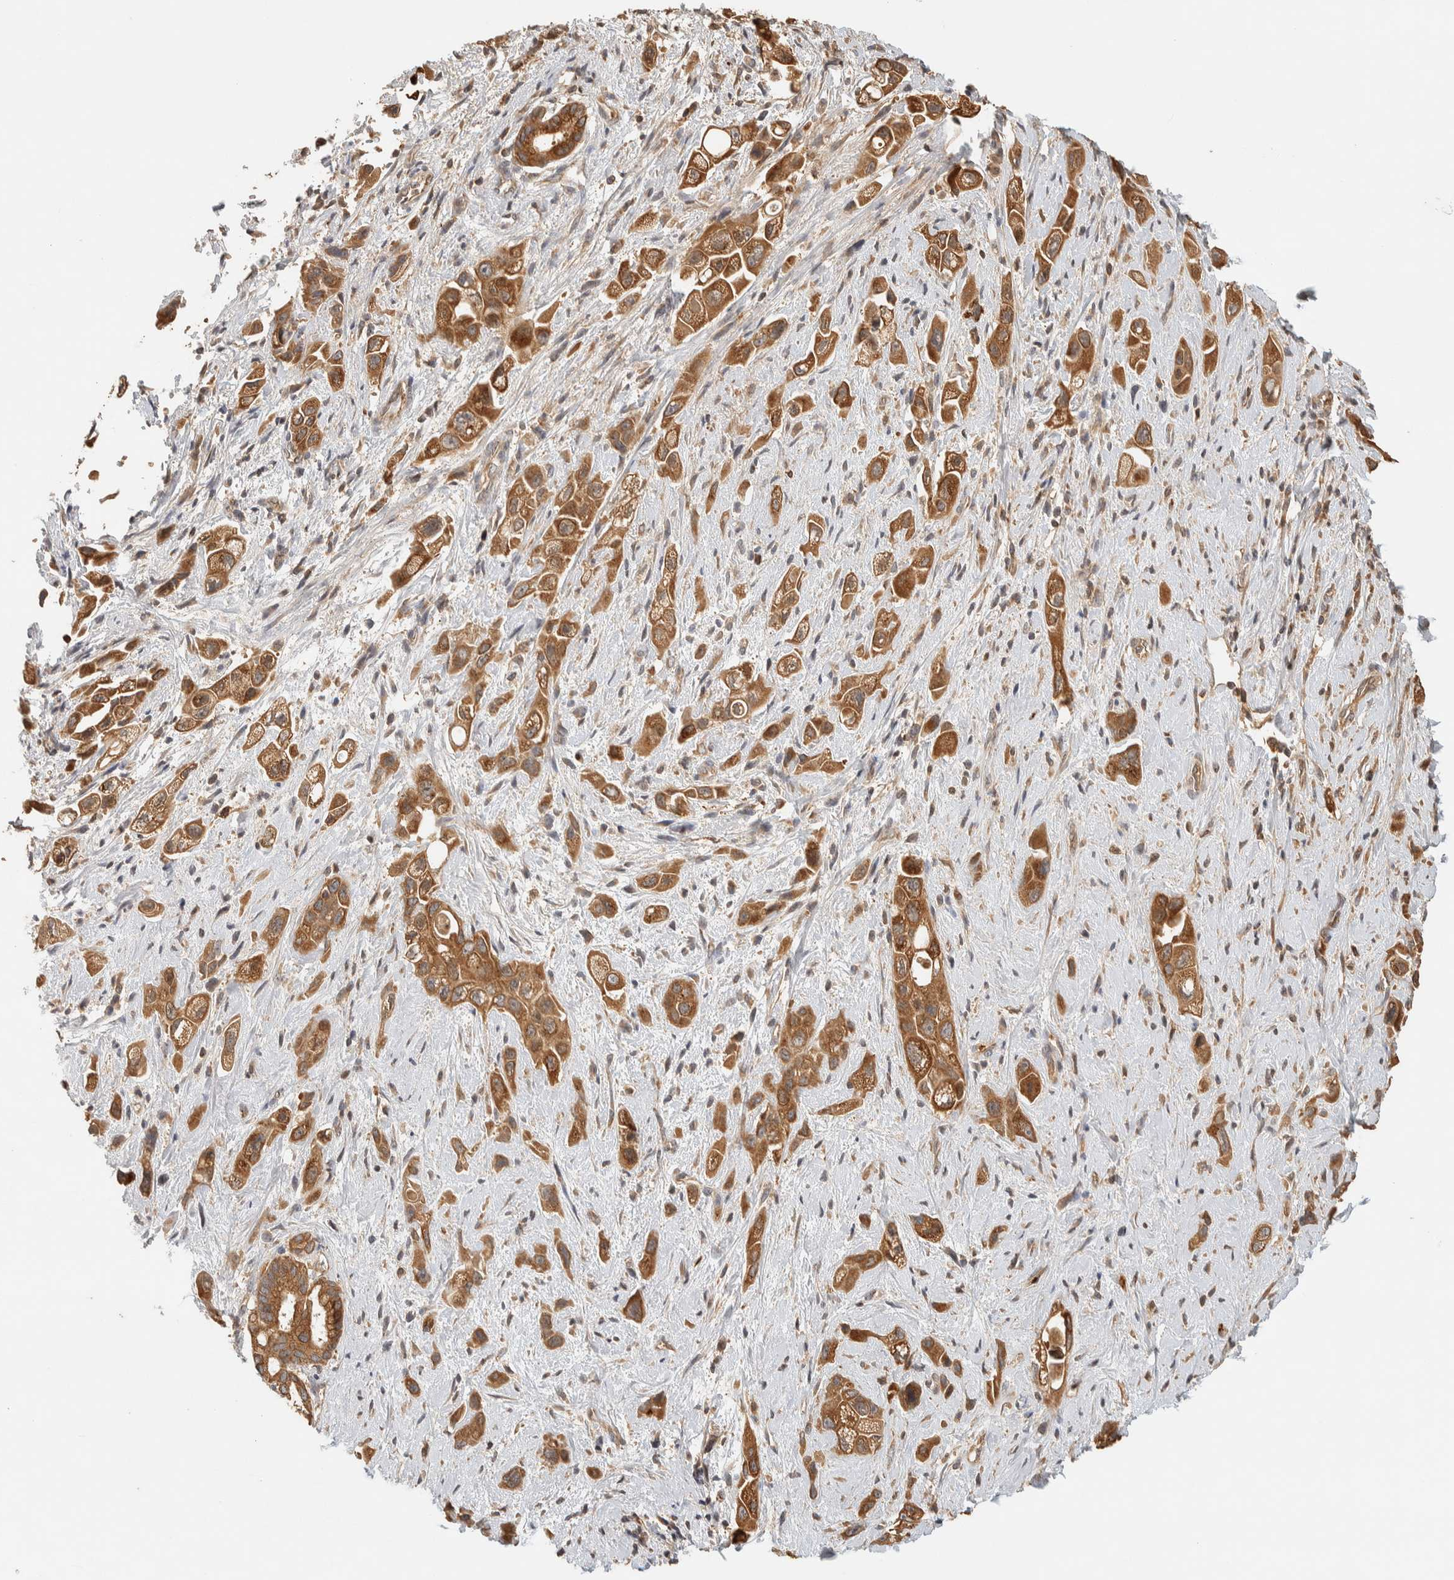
{"staining": {"intensity": "moderate", "quantity": ">75%", "location": "cytoplasmic/membranous"}, "tissue": "pancreatic cancer", "cell_type": "Tumor cells", "image_type": "cancer", "snomed": [{"axis": "morphology", "description": "Adenocarcinoma, NOS"}, {"axis": "topography", "description": "Pancreas"}], "caption": "High-power microscopy captured an immunohistochemistry histopathology image of adenocarcinoma (pancreatic), revealing moderate cytoplasmic/membranous staining in about >75% of tumor cells.", "gene": "TTI2", "patient": {"sex": "female", "age": 66}}